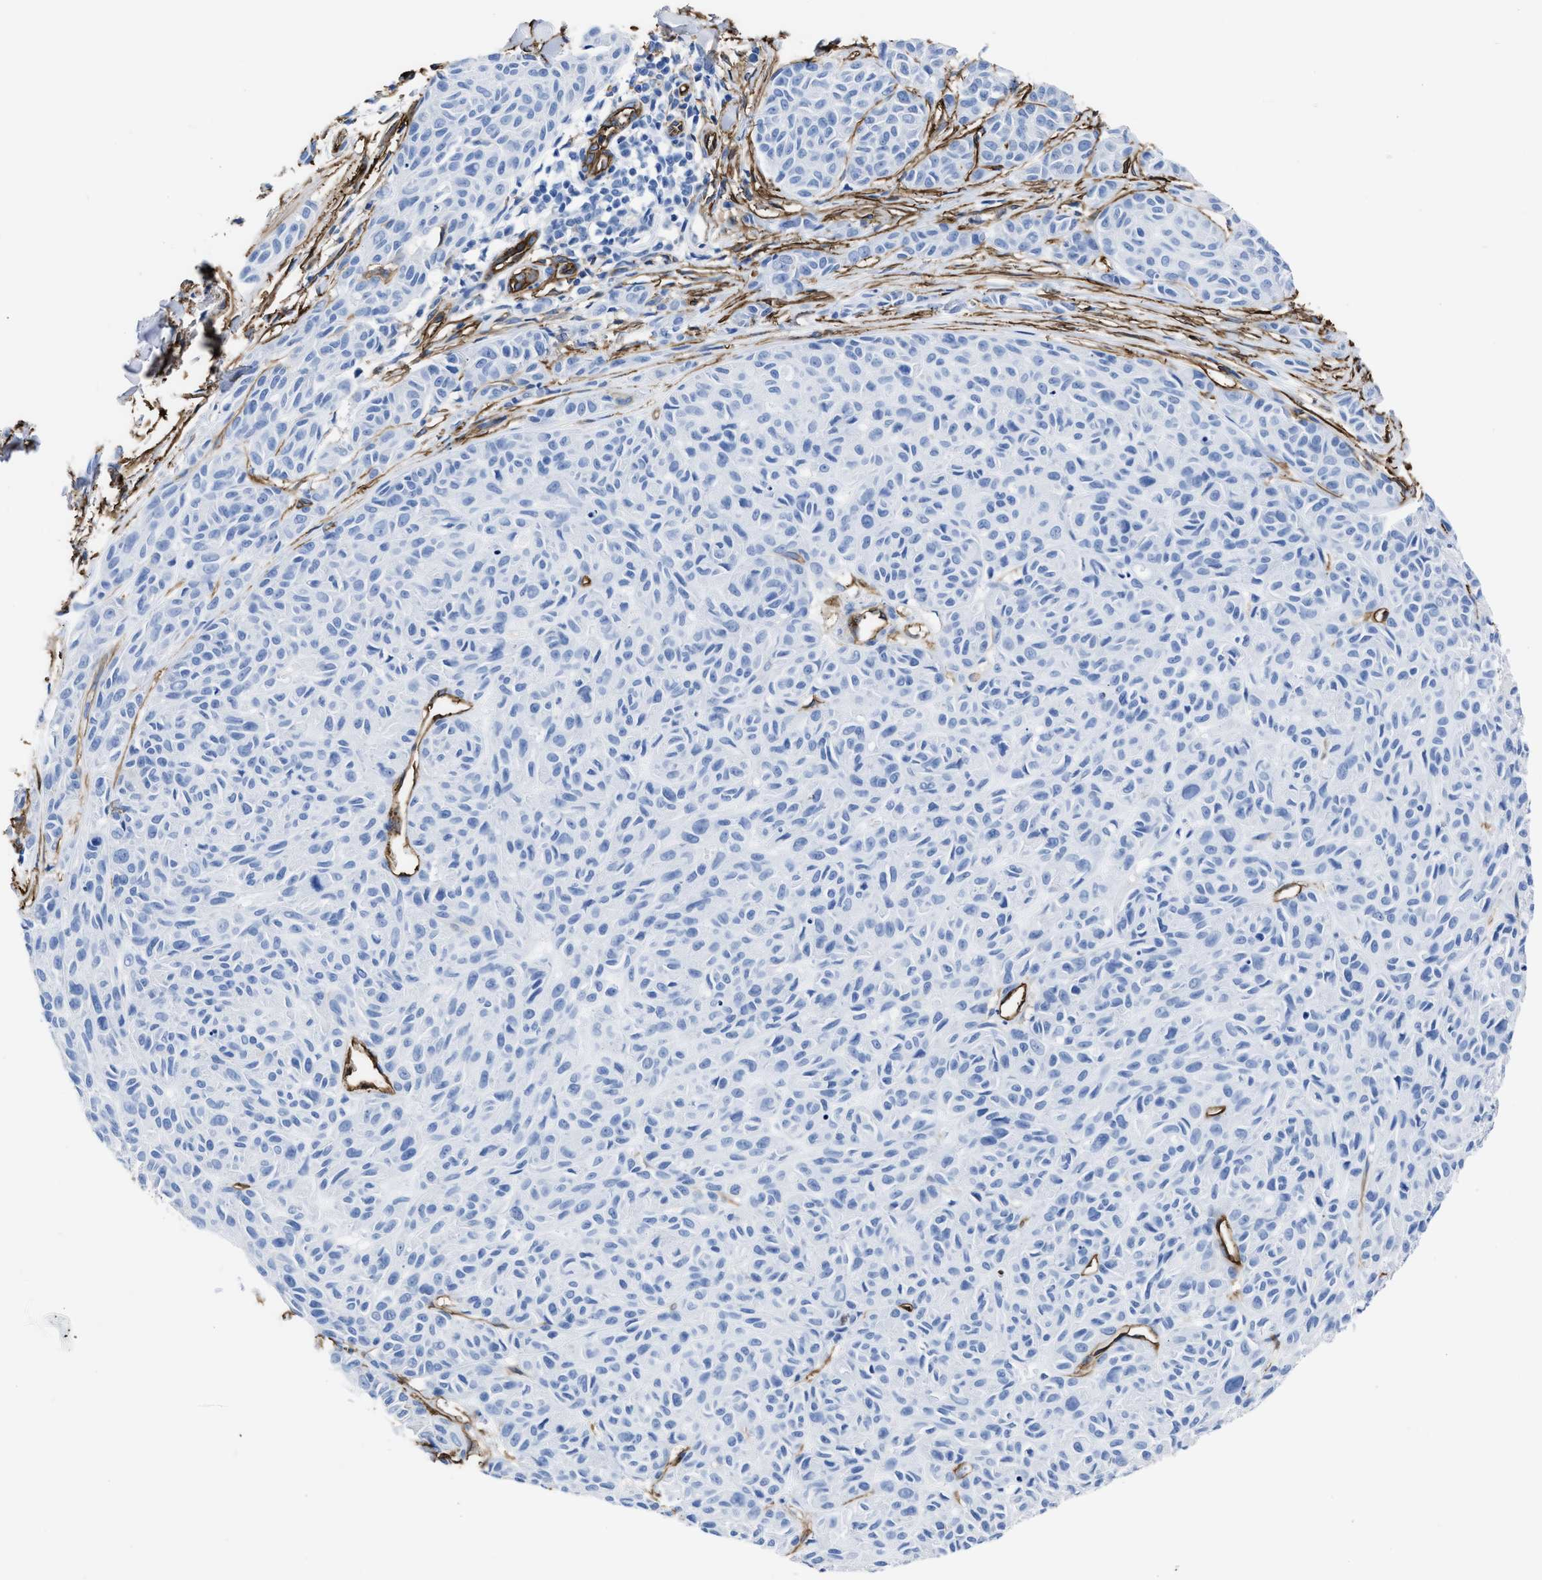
{"staining": {"intensity": "negative", "quantity": "none", "location": "none"}, "tissue": "melanoma", "cell_type": "Tumor cells", "image_type": "cancer", "snomed": [{"axis": "morphology", "description": "Malignant melanoma, NOS"}, {"axis": "topography", "description": "Skin"}], "caption": "Immunohistochemistry of melanoma shows no expression in tumor cells.", "gene": "AQP1", "patient": {"sex": "male", "age": 62}}